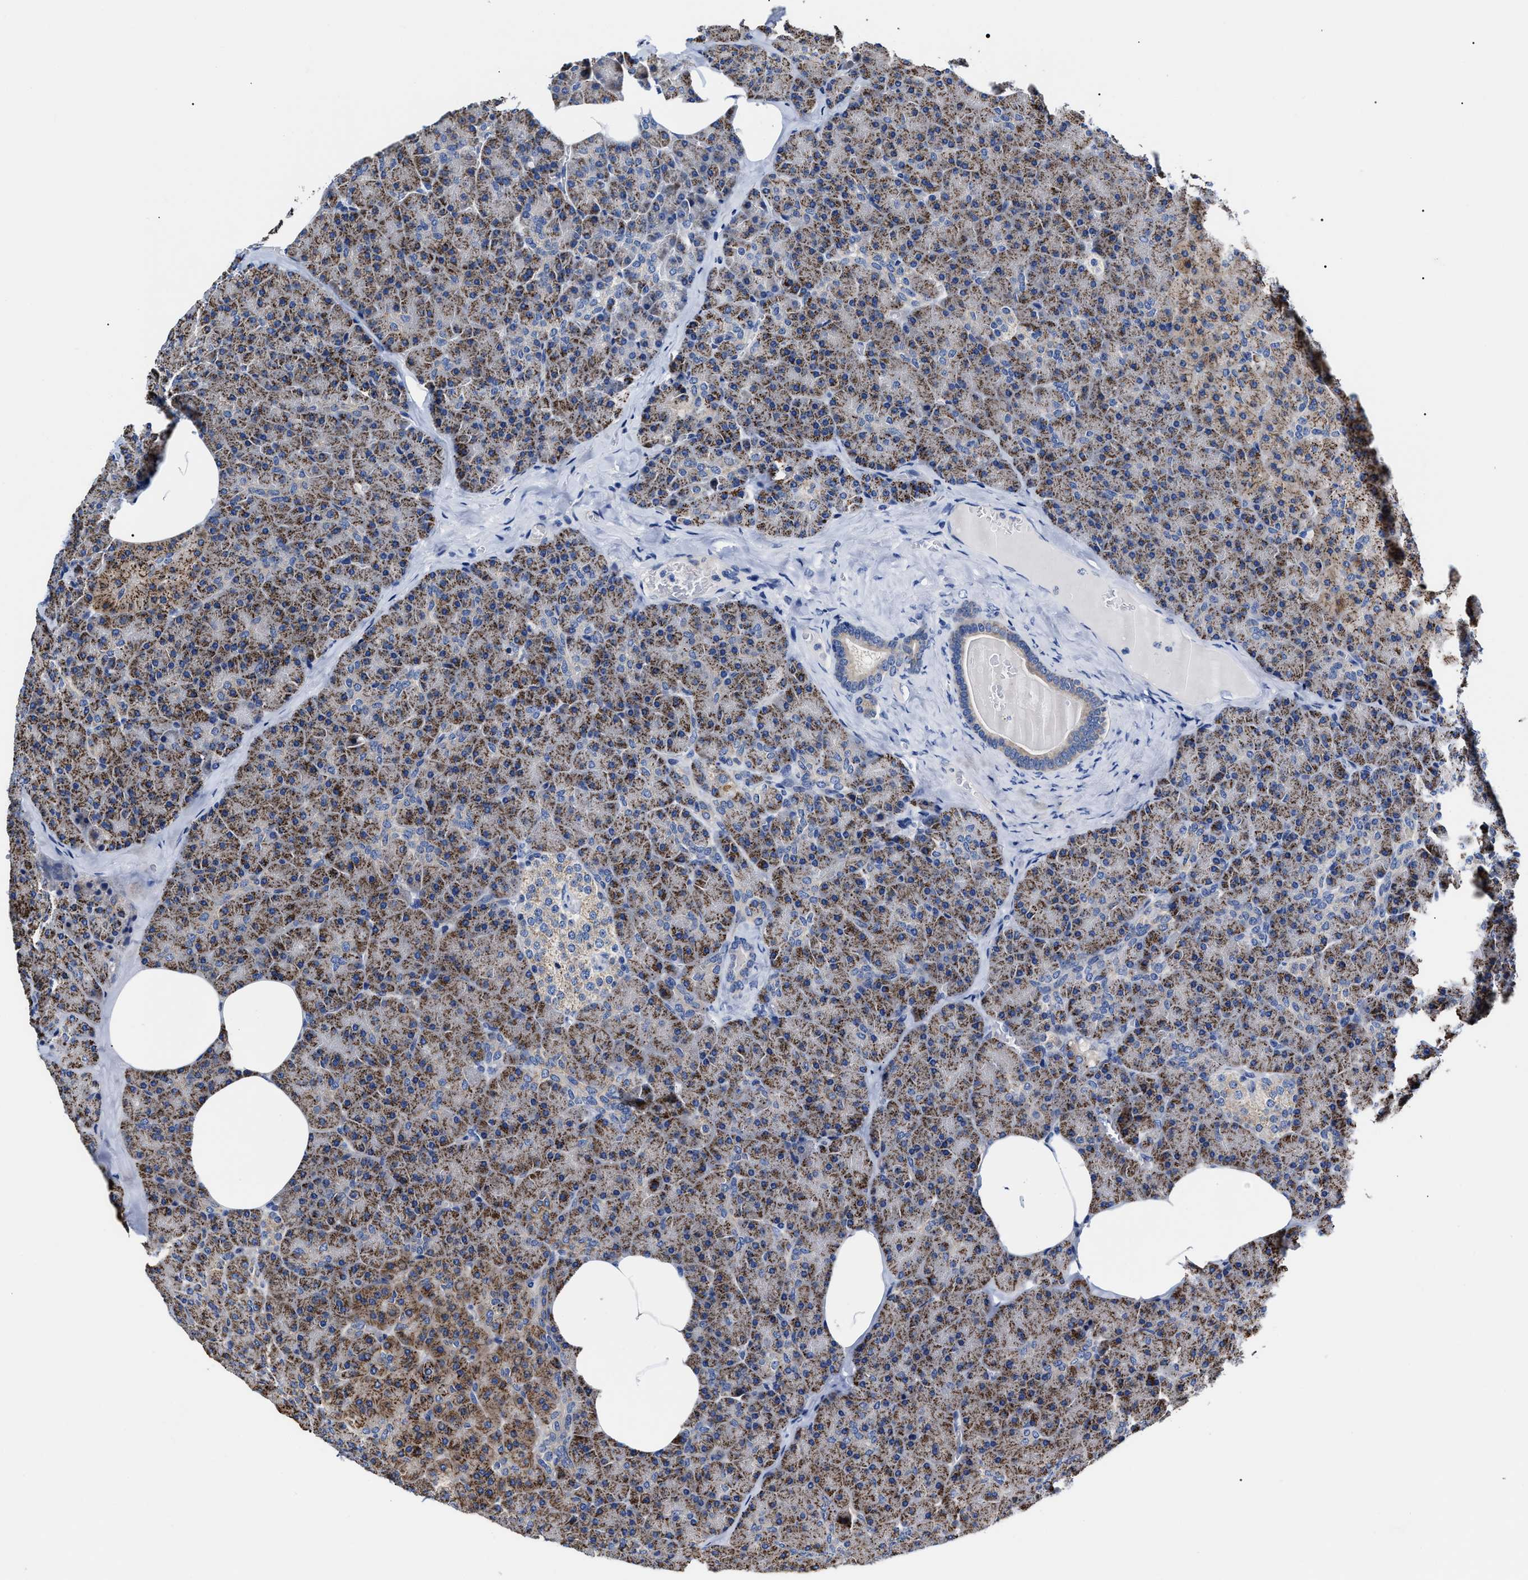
{"staining": {"intensity": "moderate", "quantity": ">75%", "location": "cytoplasmic/membranous"}, "tissue": "pancreas", "cell_type": "Exocrine glandular cells", "image_type": "normal", "snomed": [{"axis": "morphology", "description": "Normal tissue, NOS"}, {"axis": "morphology", "description": "Carcinoid, malignant, NOS"}, {"axis": "topography", "description": "Pancreas"}], "caption": "IHC staining of normal pancreas, which shows medium levels of moderate cytoplasmic/membranous staining in about >75% of exocrine glandular cells indicating moderate cytoplasmic/membranous protein staining. The staining was performed using DAB (3,3'-diaminobenzidine) (brown) for protein detection and nuclei were counterstained in hematoxylin (blue).", "gene": "MACC1", "patient": {"sex": "female", "age": 35}}